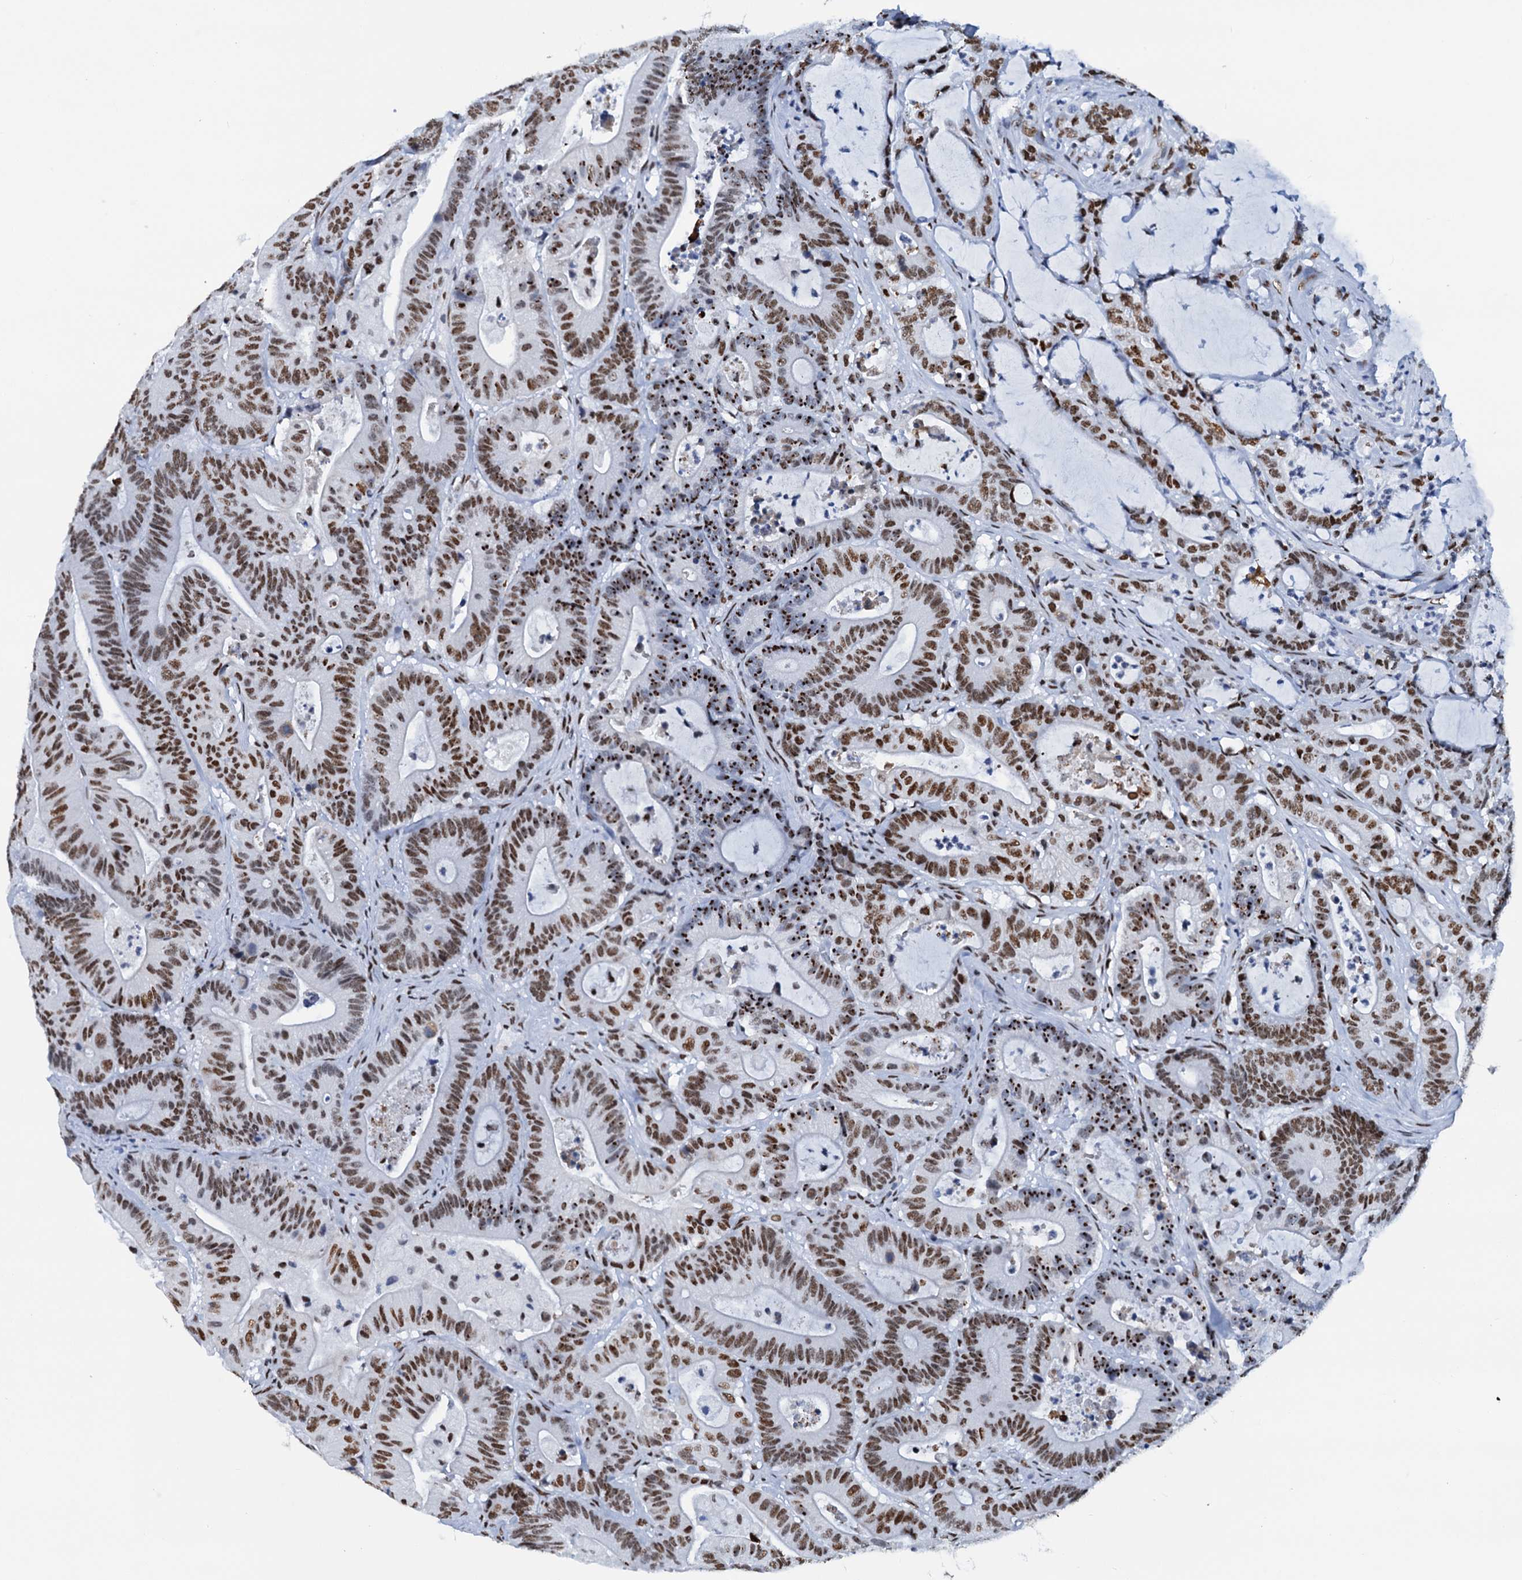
{"staining": {"intensity": "moderate", "quantity": ">75%", "location": "nuclear"}, "tissue": "colorectal cancer", "cell_type": "Tumor cells", "image_type": "cancer", "snomed": [{"axis": "morphology", "description": "Adenocarcinoma, NOS"}, {"axis": "topography", "description": "Colon"}], "caption": "Colorectal cancer (adenocarcinoma) tissue displays moderate nuclear expression in approximately >75% of tumor cells The protein is shown in brown color, while the nuclei are stained blue.", "gene": "SLTM", "patient": {"sex": "female", "age": 84}}